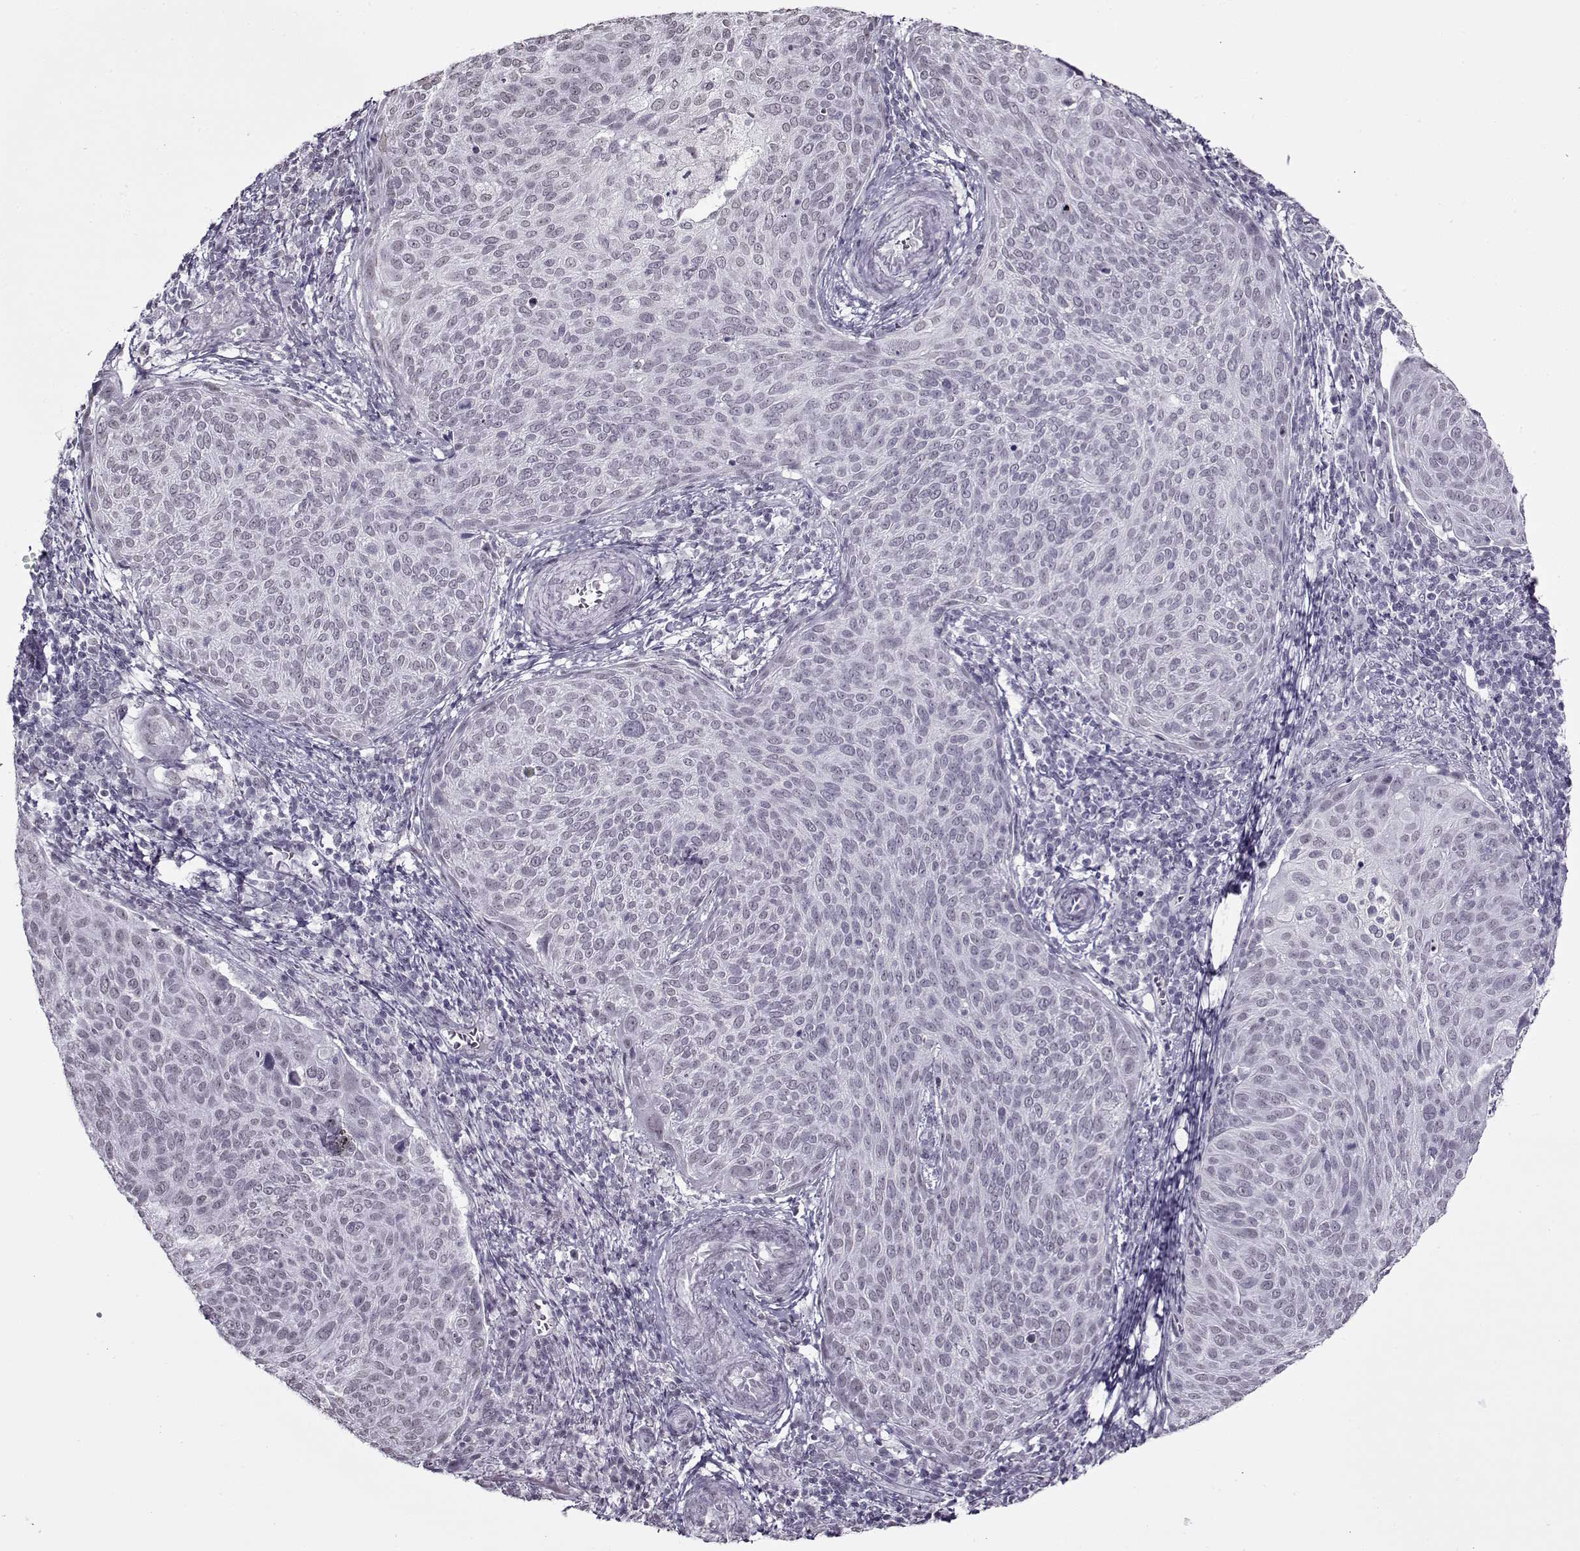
{"staining": {"intensity": "negative", "quantity": "none", "location": "none"}, "tissue": "cervical cancer", "cell_type": "Tumor cells", "image_type": "cancer", "snomed": [{"axis": "morphology", "description": "Squamous cell carcinoma, NOS"}, {"axis": "topography", "description": "Cervix"}], "caption": "Tumor cells are negative for protein expression in human cervical cancer.", "gene": "PRMT8", "patient": {"sex": "female", "age": 39}}